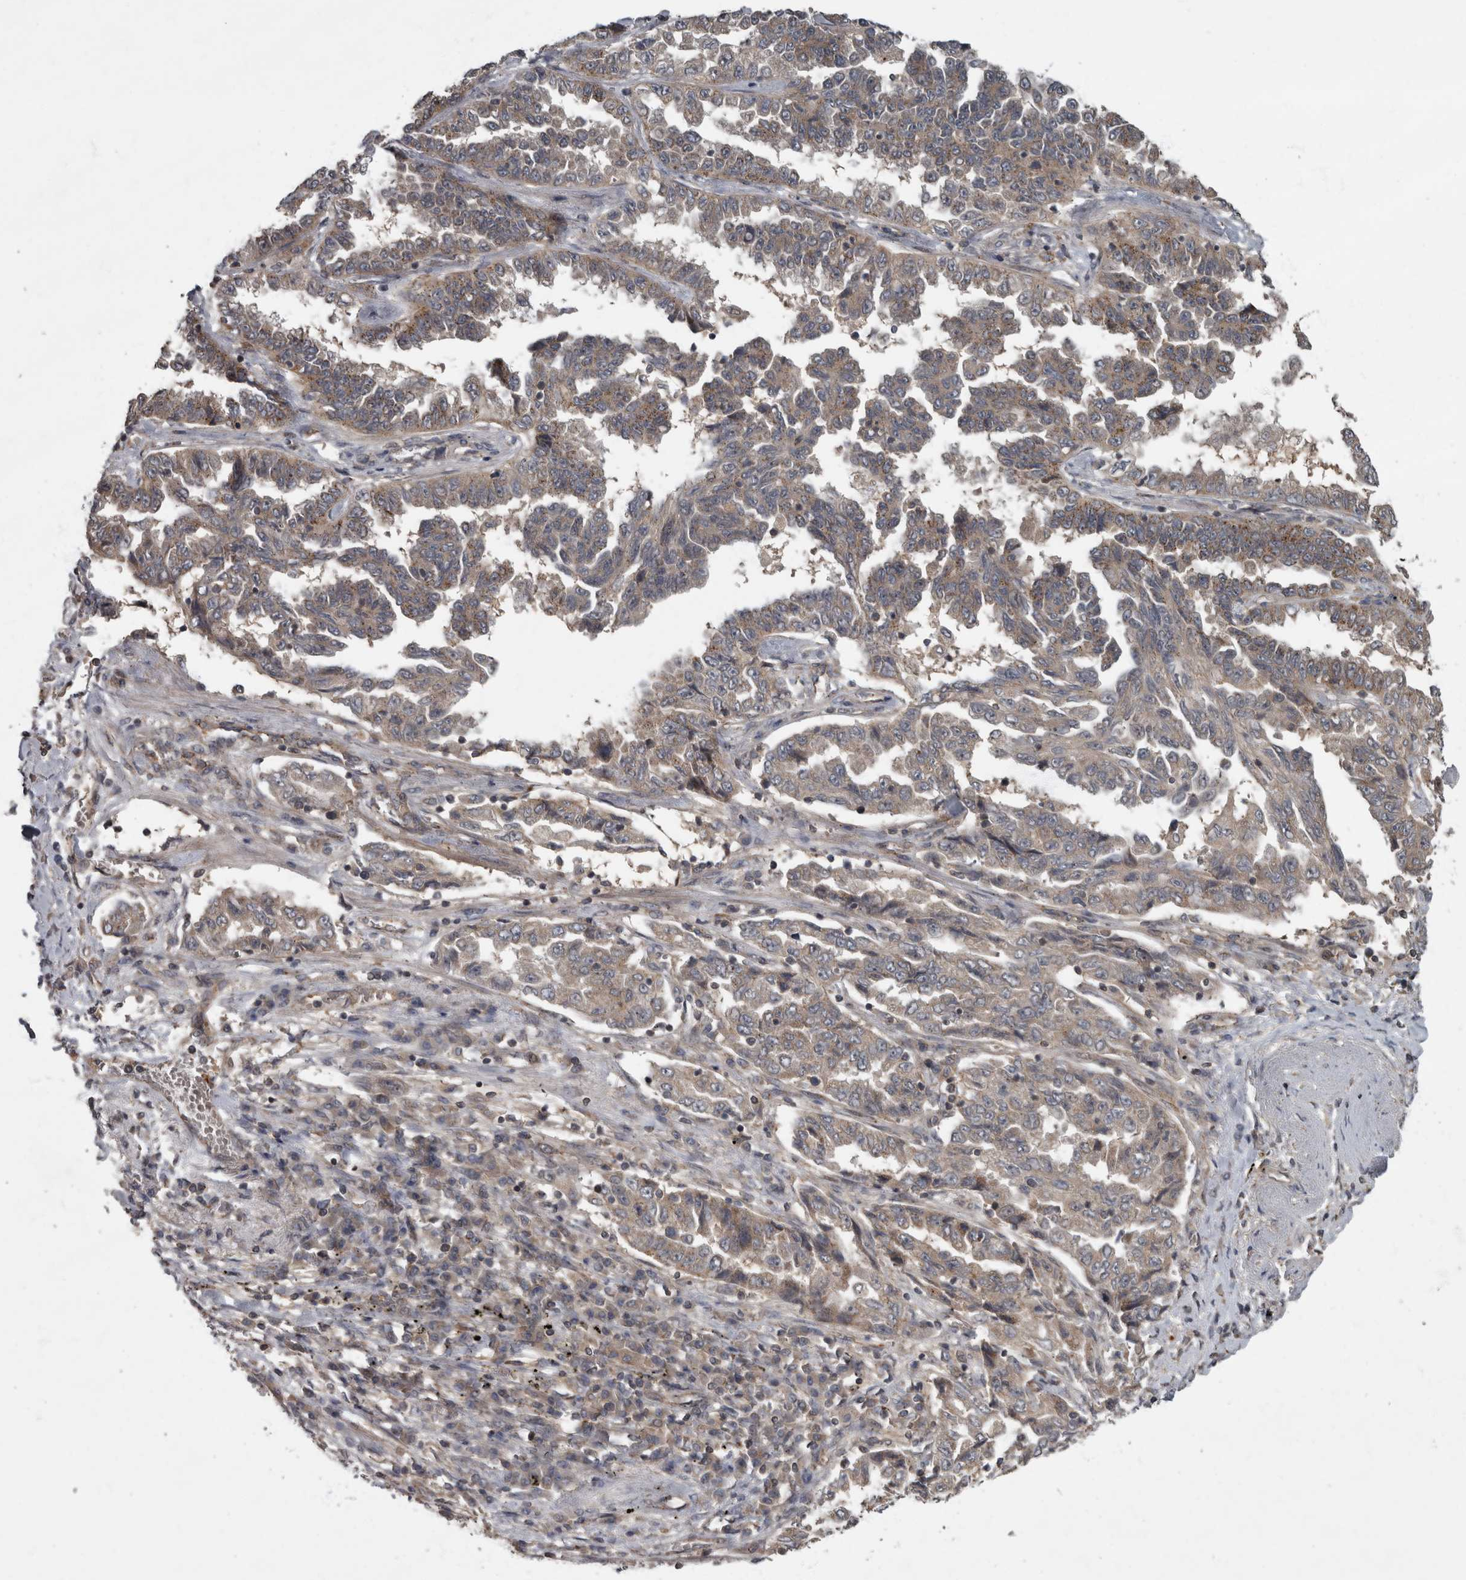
{"staining": {"intensity": "weak", "quantity": "25%-75%", "location": "cytoplasmic/membranous"}, "tissue": "lung cancer", "cell_type": "Tumor cells", "image_type": "cancer", "snomed": [{"axis": "morphology", "description": "Adenocarcinoma, NOS"}, {"axis": "topography", "description": "Lung"}], "caption": "The histopathology image displays staining of adenocarcinoma (lung), revealing weak cytoplasmic/membranous protein expression (brown color) within tumor cells.", "gene": "VEGFD", "patient": {"sex": "female", "age": 51}}